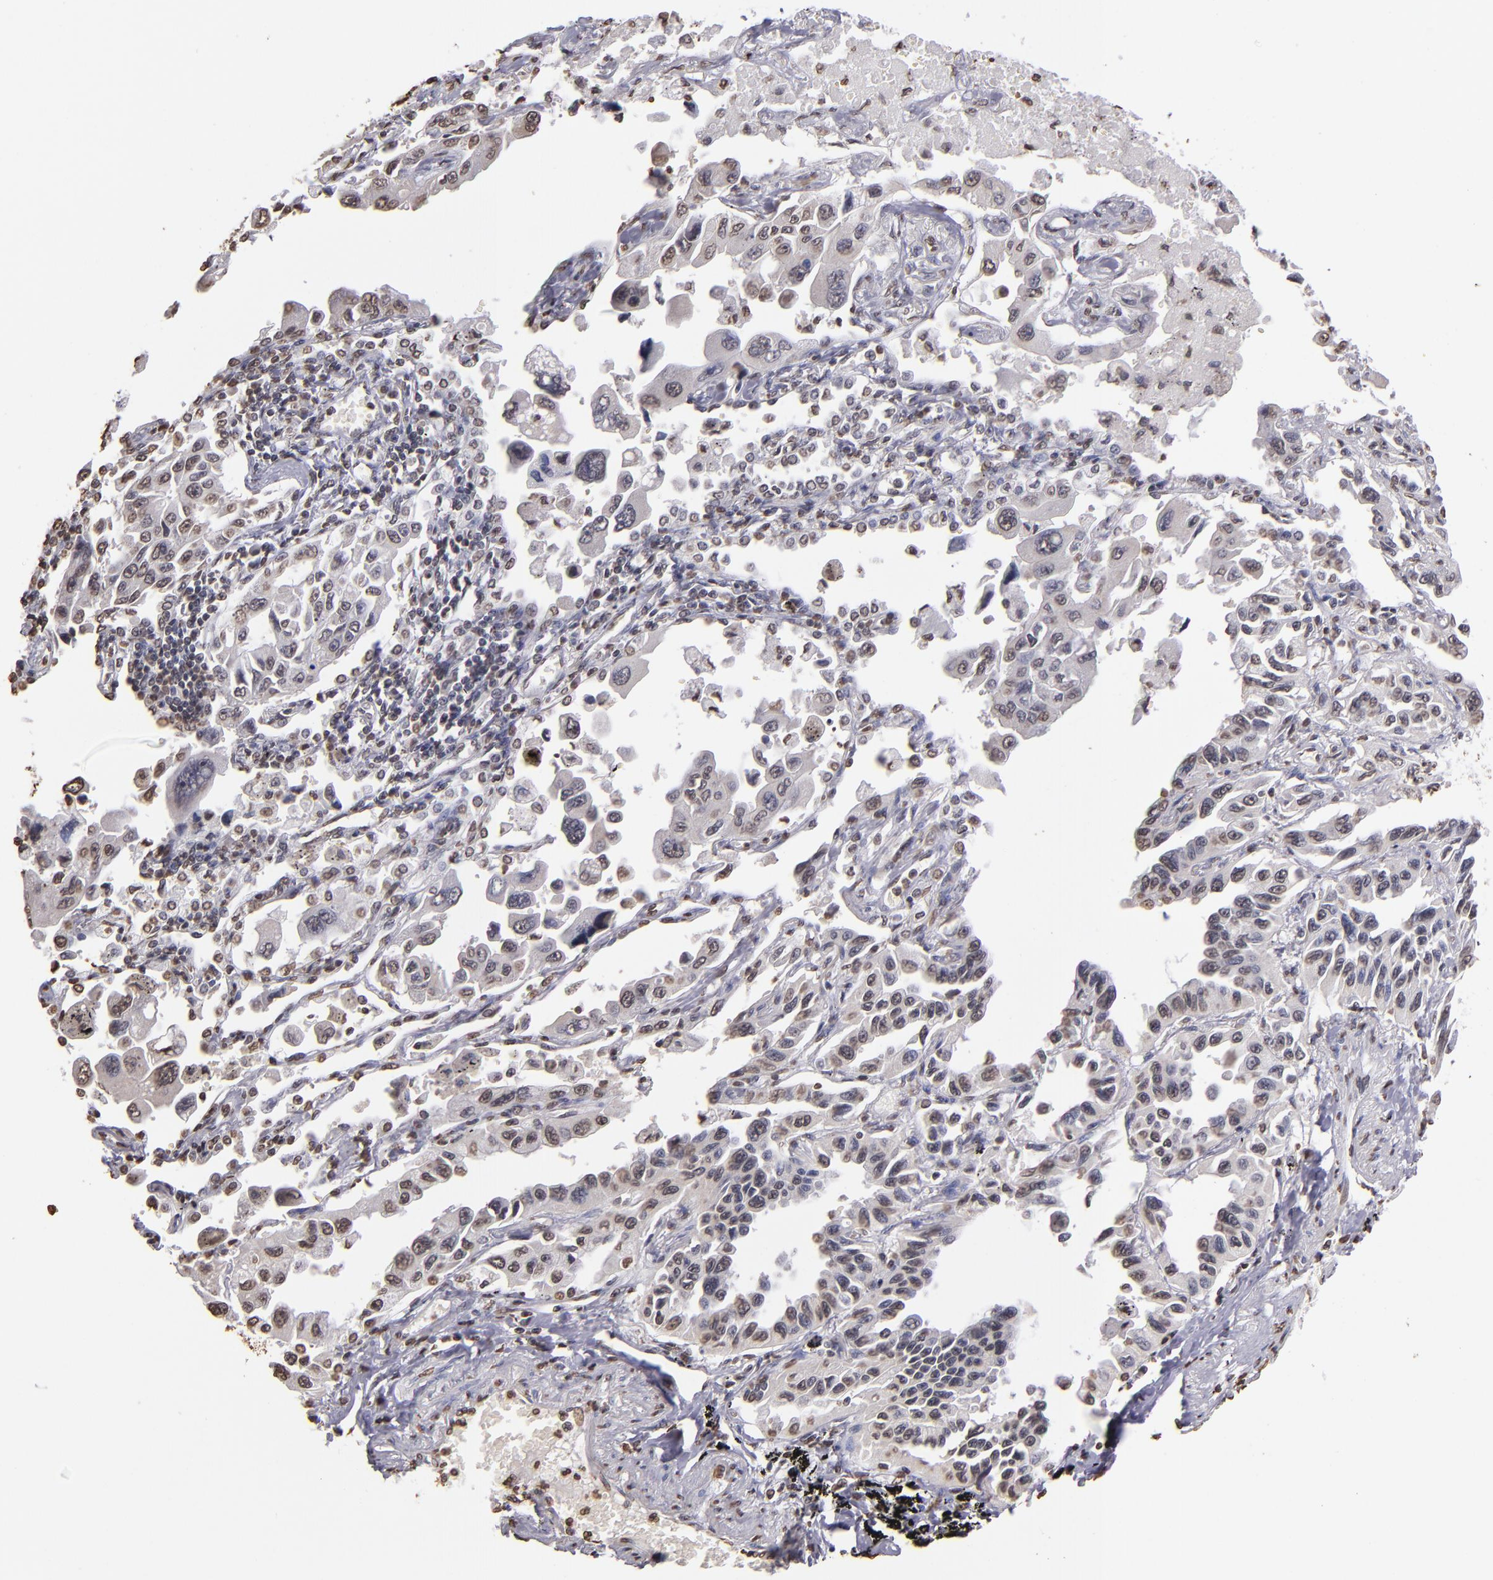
{"staining": {"intensity": "weak", "quantity": "25%-75%", "location": "nuclear"}, "tissue": "lung cancer", "cell_type": "Tumor cells", "image_type": "cancer", "snomed": [{"axis": "morphology", "description": "Adenocarcinoma, NOS"}, {"axis": "topography", "description": "Lung"}], "caption": "Lung adenocarcinoma stained with DAB IHC displays low levels of weak nuclear positivity in approximately 25%-75% of tumor cells.", "gene": "LBX1", "patient": {"sex": "male", "age": 64}}